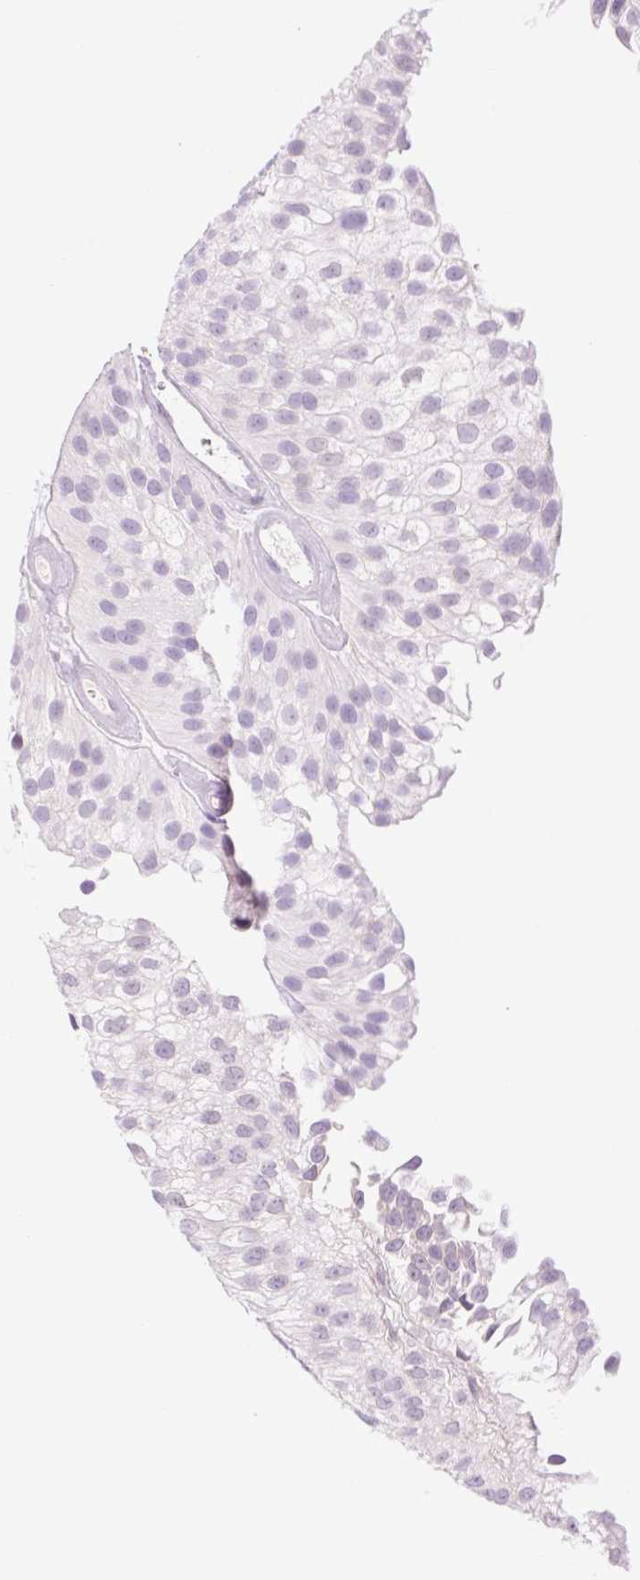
{"staining": {"intensity": "negative", "quantity": "none", "location": "none"}, "tissue": "urothelial cancer", "cell_type": "Tumor cells", "image_type": "cancer", "snomed": [{"axis": "morphology", "description": "Urothelial carcinoma, NOS"}, {"axis": "topography", "description": "Urinary bladder"}], "caption": "High power microscopy photomicrograph of an IHC photomicrograph of urothelial cancer, revealing no significant expression in tumor cells.", "gene": "TBX15", "patient": {"sex": "male", "age": 87}}